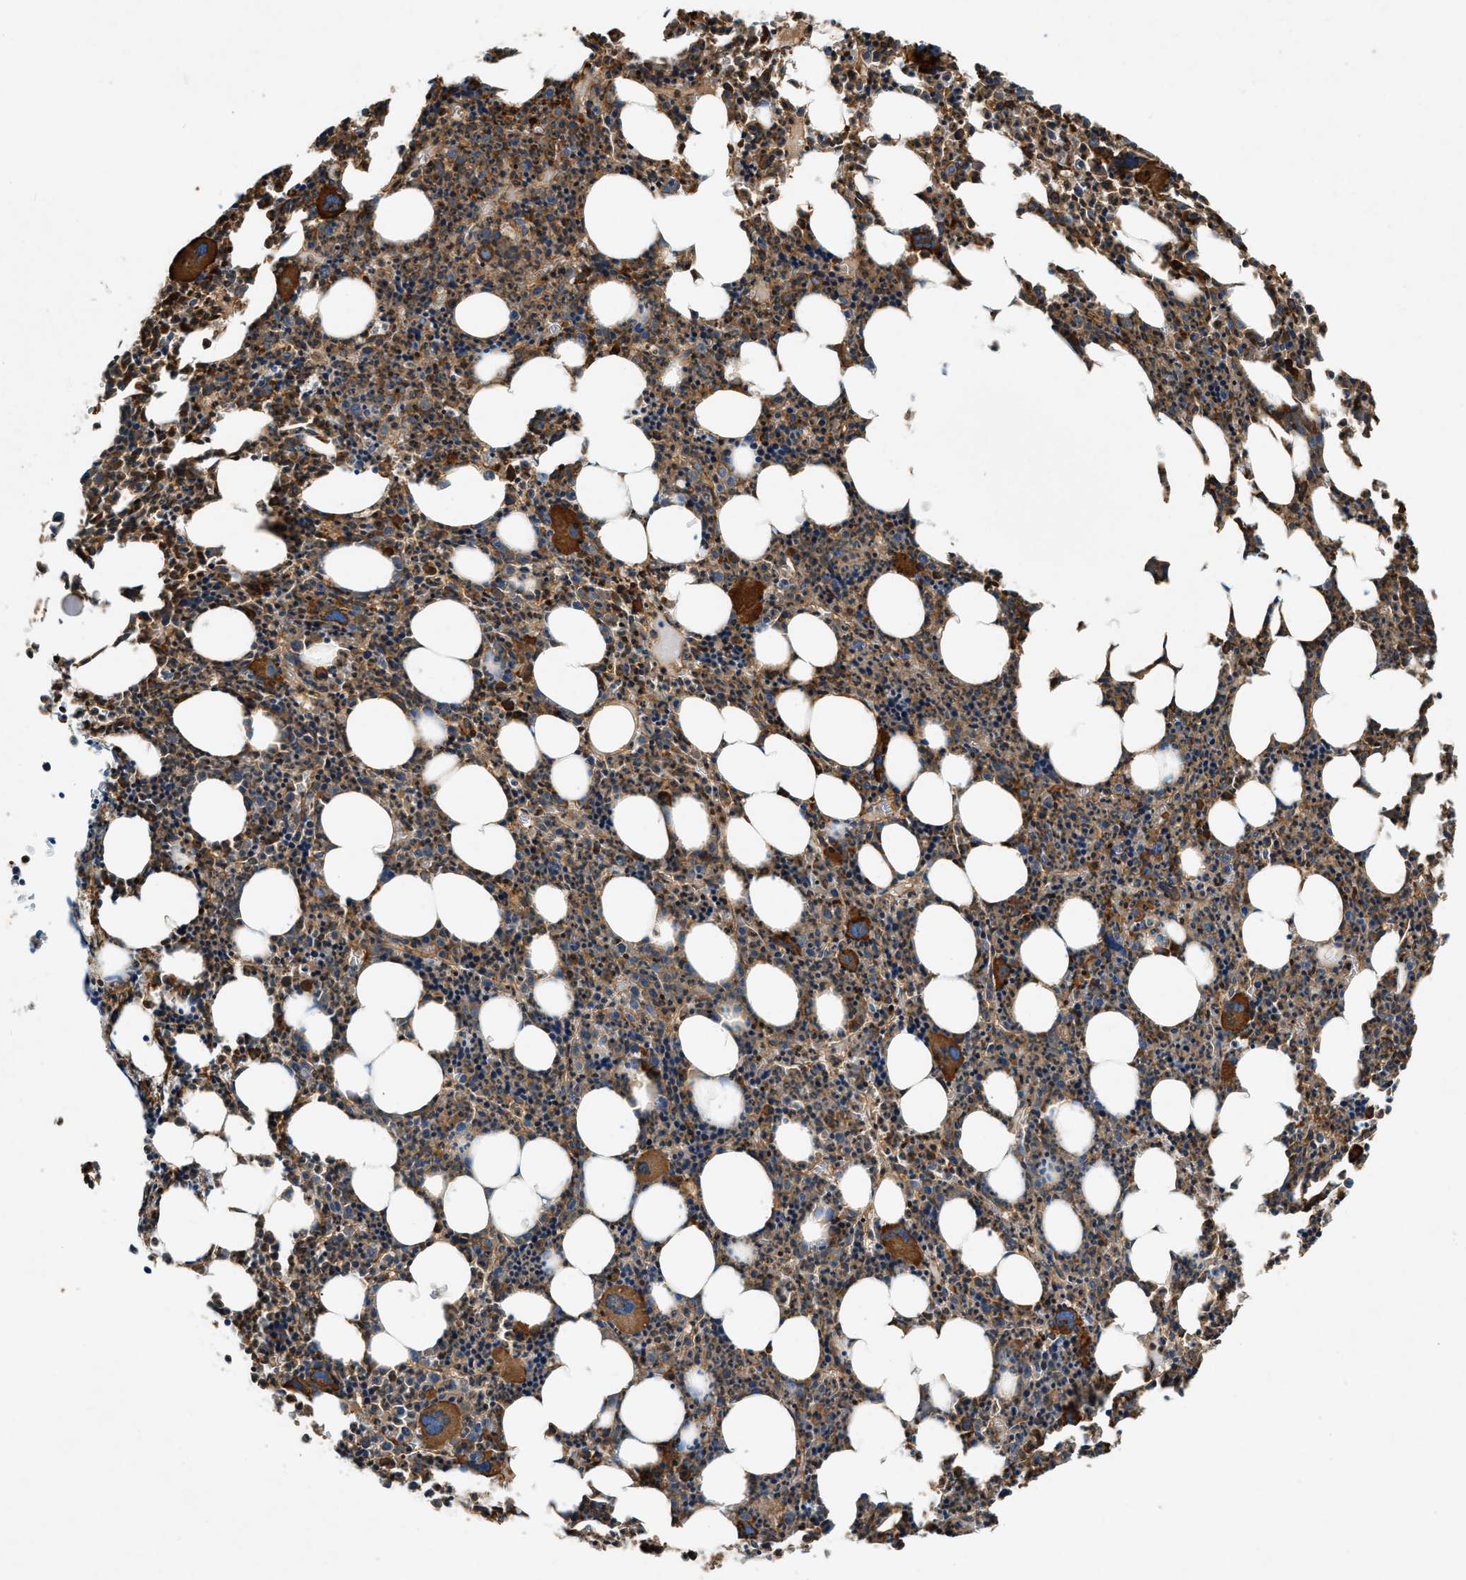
{"staining": {"intensity": "strong", "quantity": ">75%", "location": "cytoplasmic/membranous"}, "tissue": "bone marrow", "cell_type": "Hematopoietic cells", "image_type": "normal", "snomed": [{"axis": "morphology", "description": "Normal tissue, NOS"}, {"axis": "morphology", "description": "Inflammation, NOS"}, {"axis": "topography", "description": "Bone marrow"}], "caption": "High-power microscopy captured an immunohistochemistry photomicrograph of normal bone marrow, revealing strong cytoplasmic/membranous staining in about >75% of hematopoietic cells. The protein of interest is shown in brown color, while the nuclei are stained blue.", "gene": "YARS1", "patient": {"sex": "female", "age": 40}}